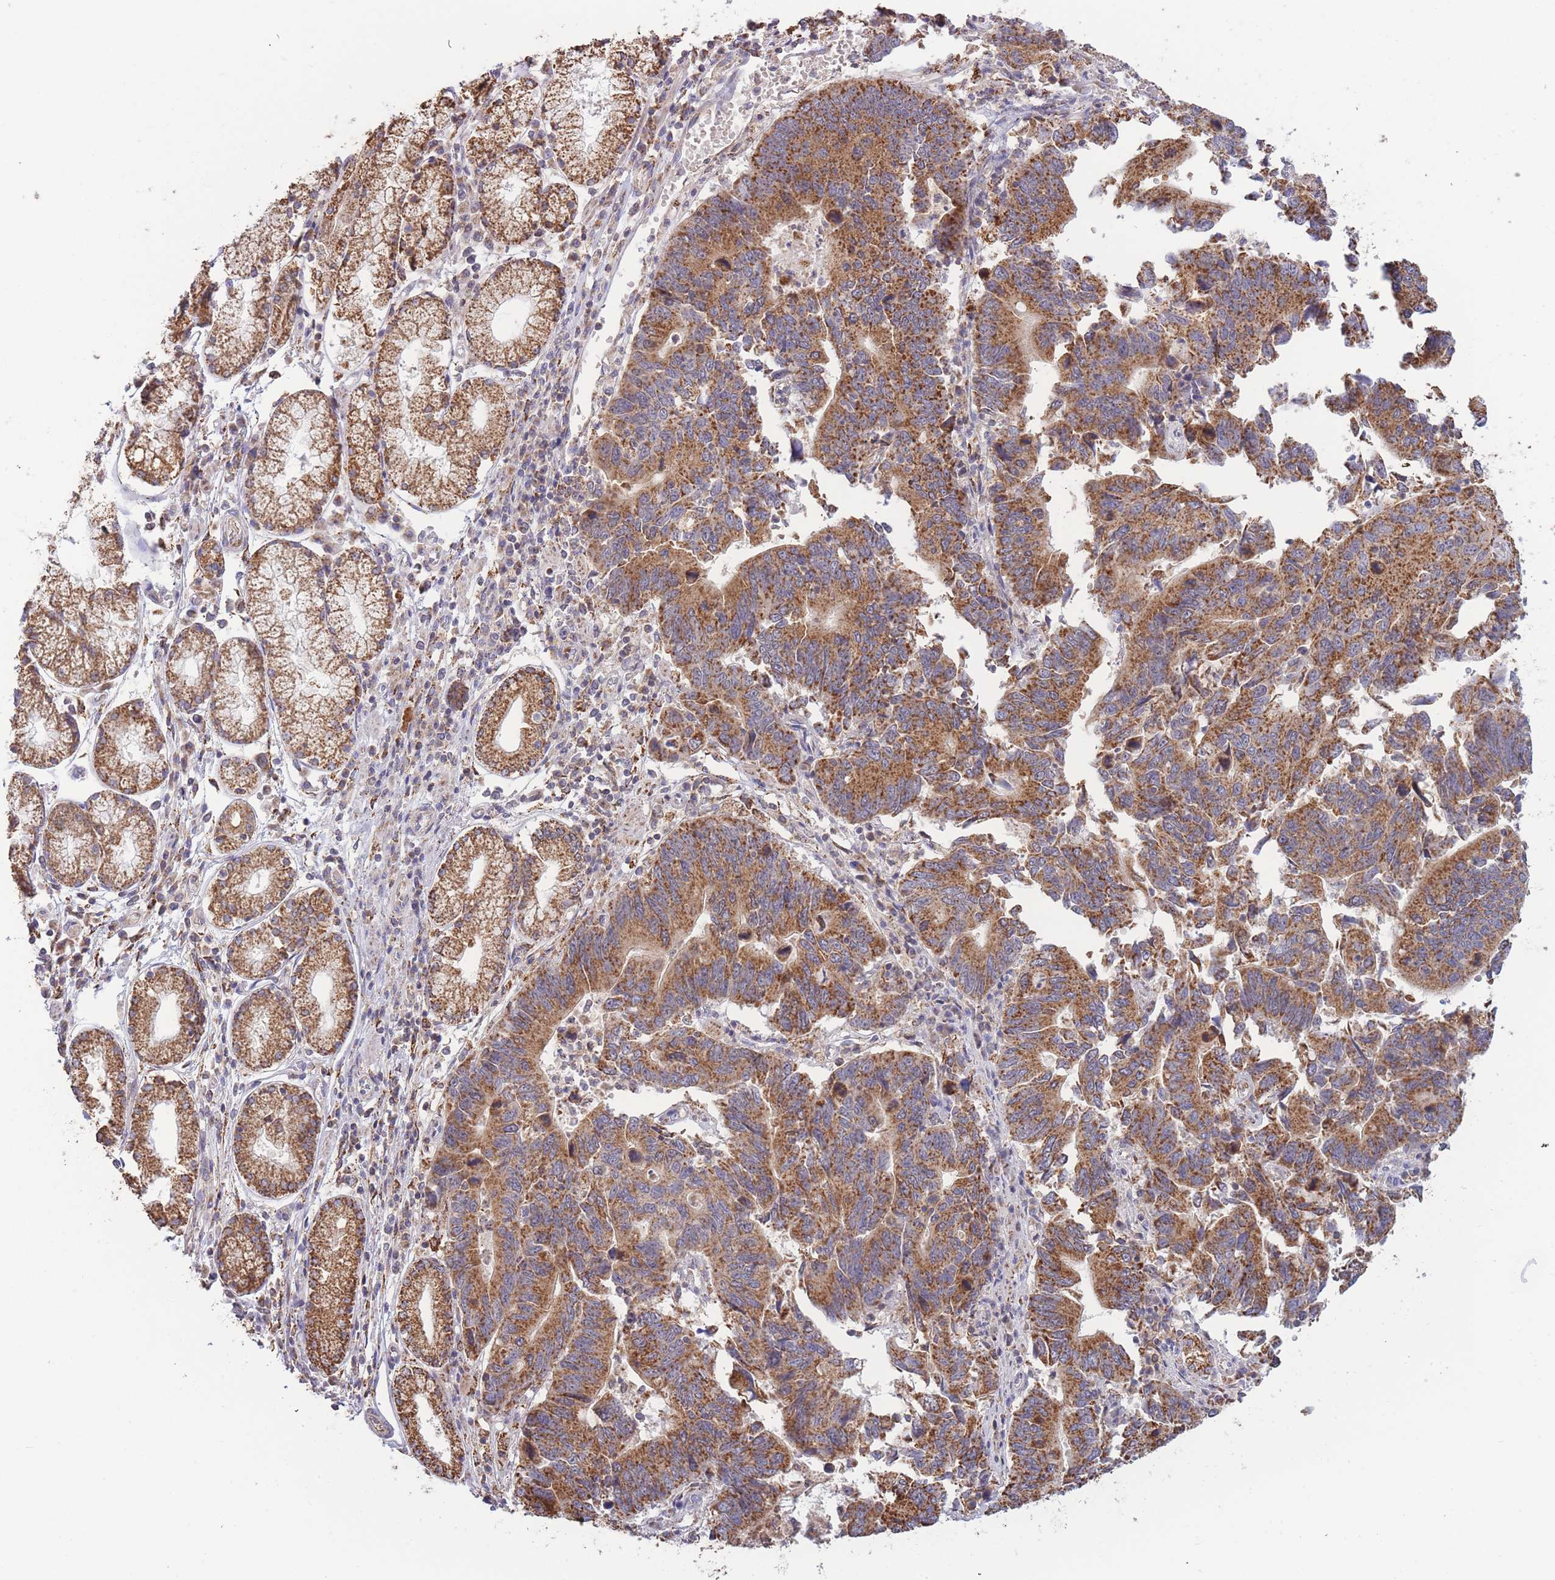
{"staining": {"intensity": "moderate", "quantity": ">75%", "location": "cytoplasmic/membranous"}, "tissue": "stomach cancer", "cell_type": "Tumor cells", "image_type": "cancer", "snomed": [{"axis": "morphology", "description": "Adenocarcinoma, NOS"}, {"axis": "topography", "description": "Stomach"}], "caption": "Stomach cancer (adenocarcinoma) was stained to show a protein in brown. There is medium levels of moderate cytoplasmic/membranous staining in approximately >75% of tumor cells.", "gene": "MRPL17", "patient": {"sex": "male", "age": 59}}